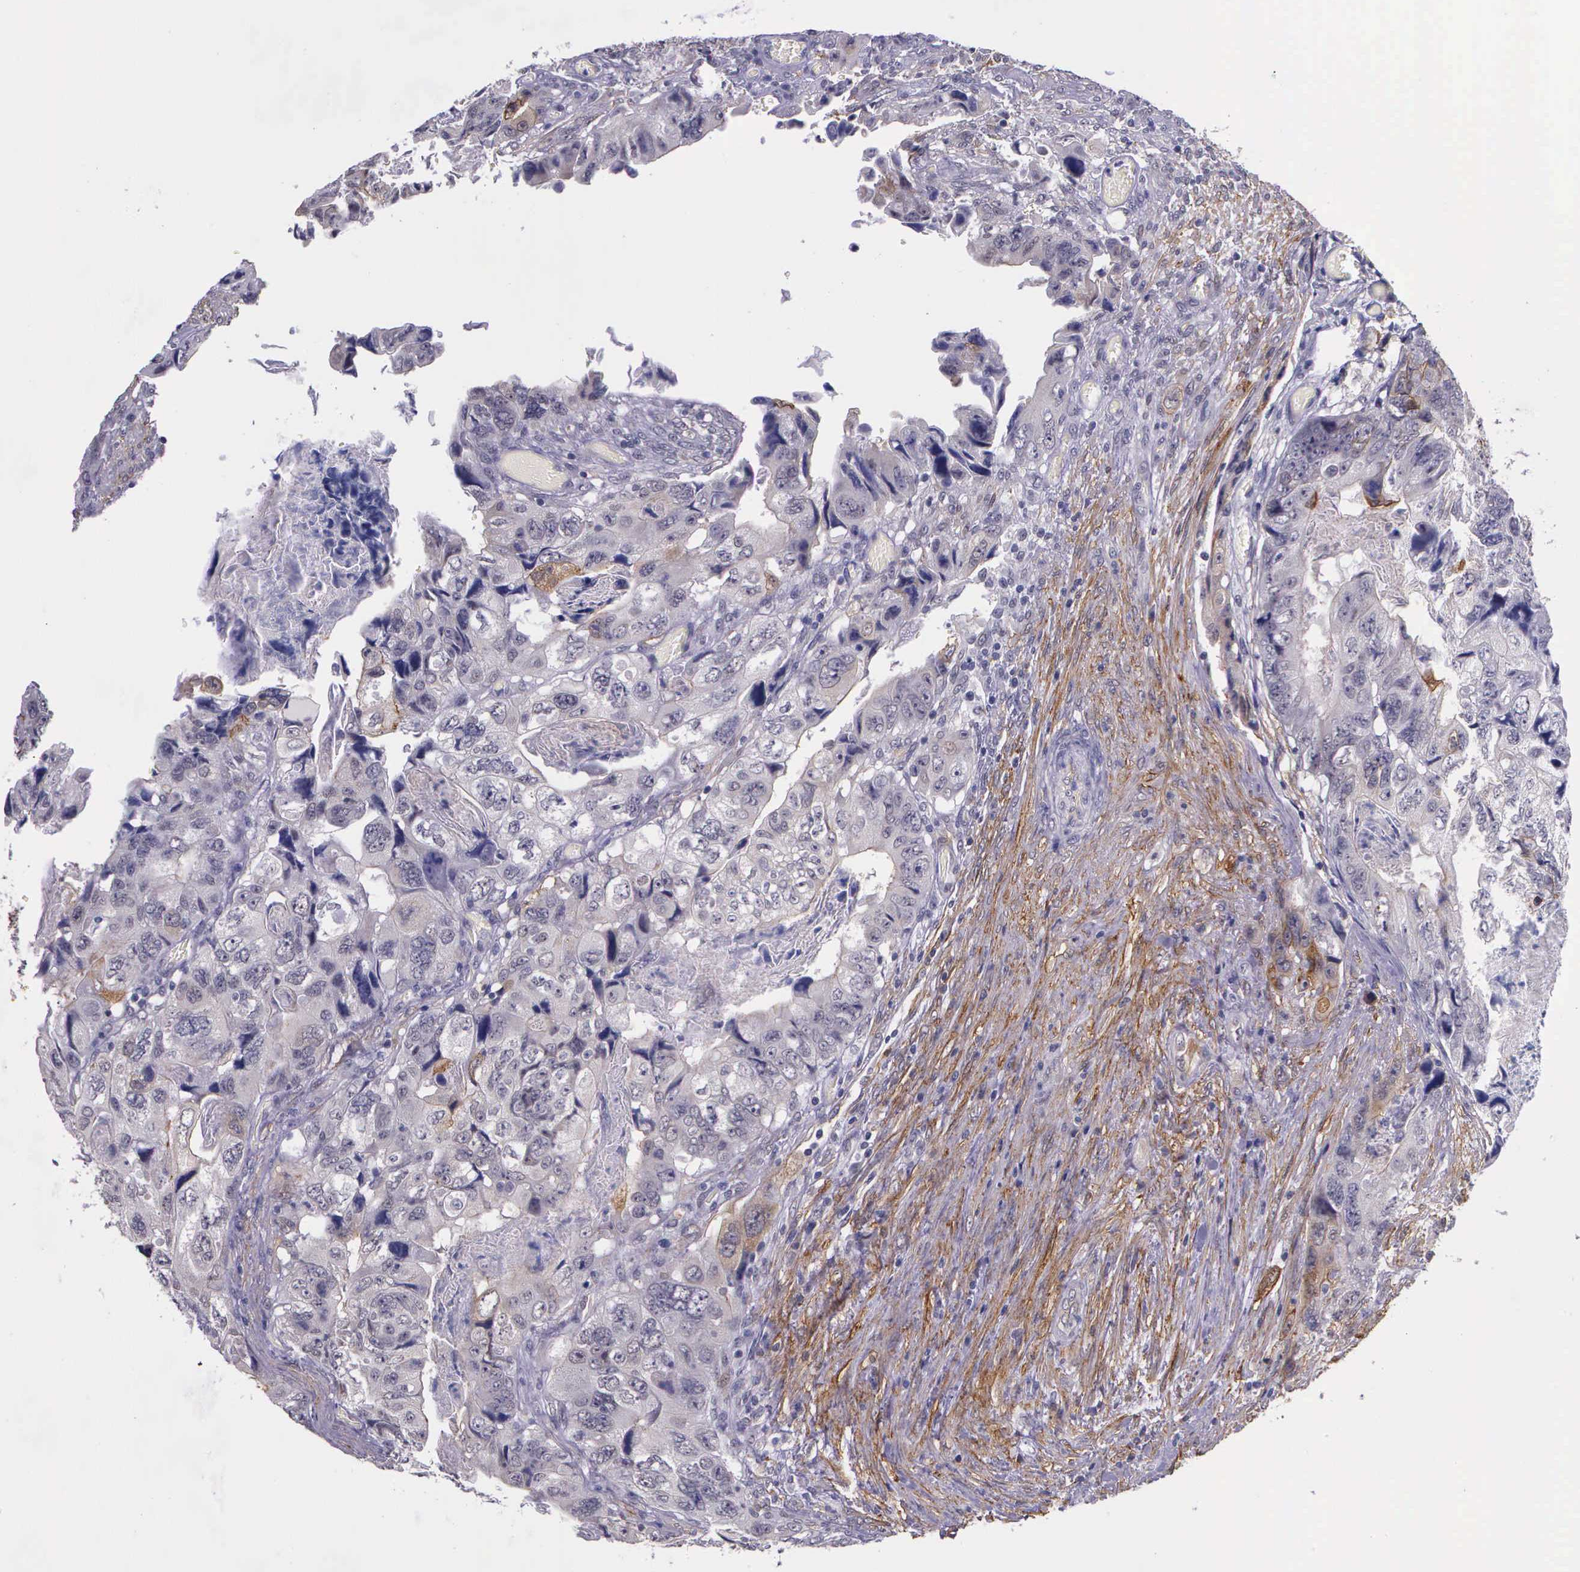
{"staining": {"intensity": "weak", "quantity": "<25%", "location": "cytoplasmic/membranous"}, "tissue": "colorectal cancer", "cell_type": "Tumor cells", "image_type": "cancer", "snomed": [{"axis": "morphology", "description": "Adenocarcinoma, NOS"}, {"axis": "topography", "description": "Rectum"}], "caption": "High magnification brightfield microscopy of adenocarcinoma (colorectal) stained with DAB (brown) and counterstained with hematoxylin (blue): tumor cells show no significant expression. (Brightfield microscopy of DAB (3,3'-diaminobenzidine) immunohistochemistry at high magnification).", "gene": "AHNAK2", "patient": {"sex": "female", "age": 82}}